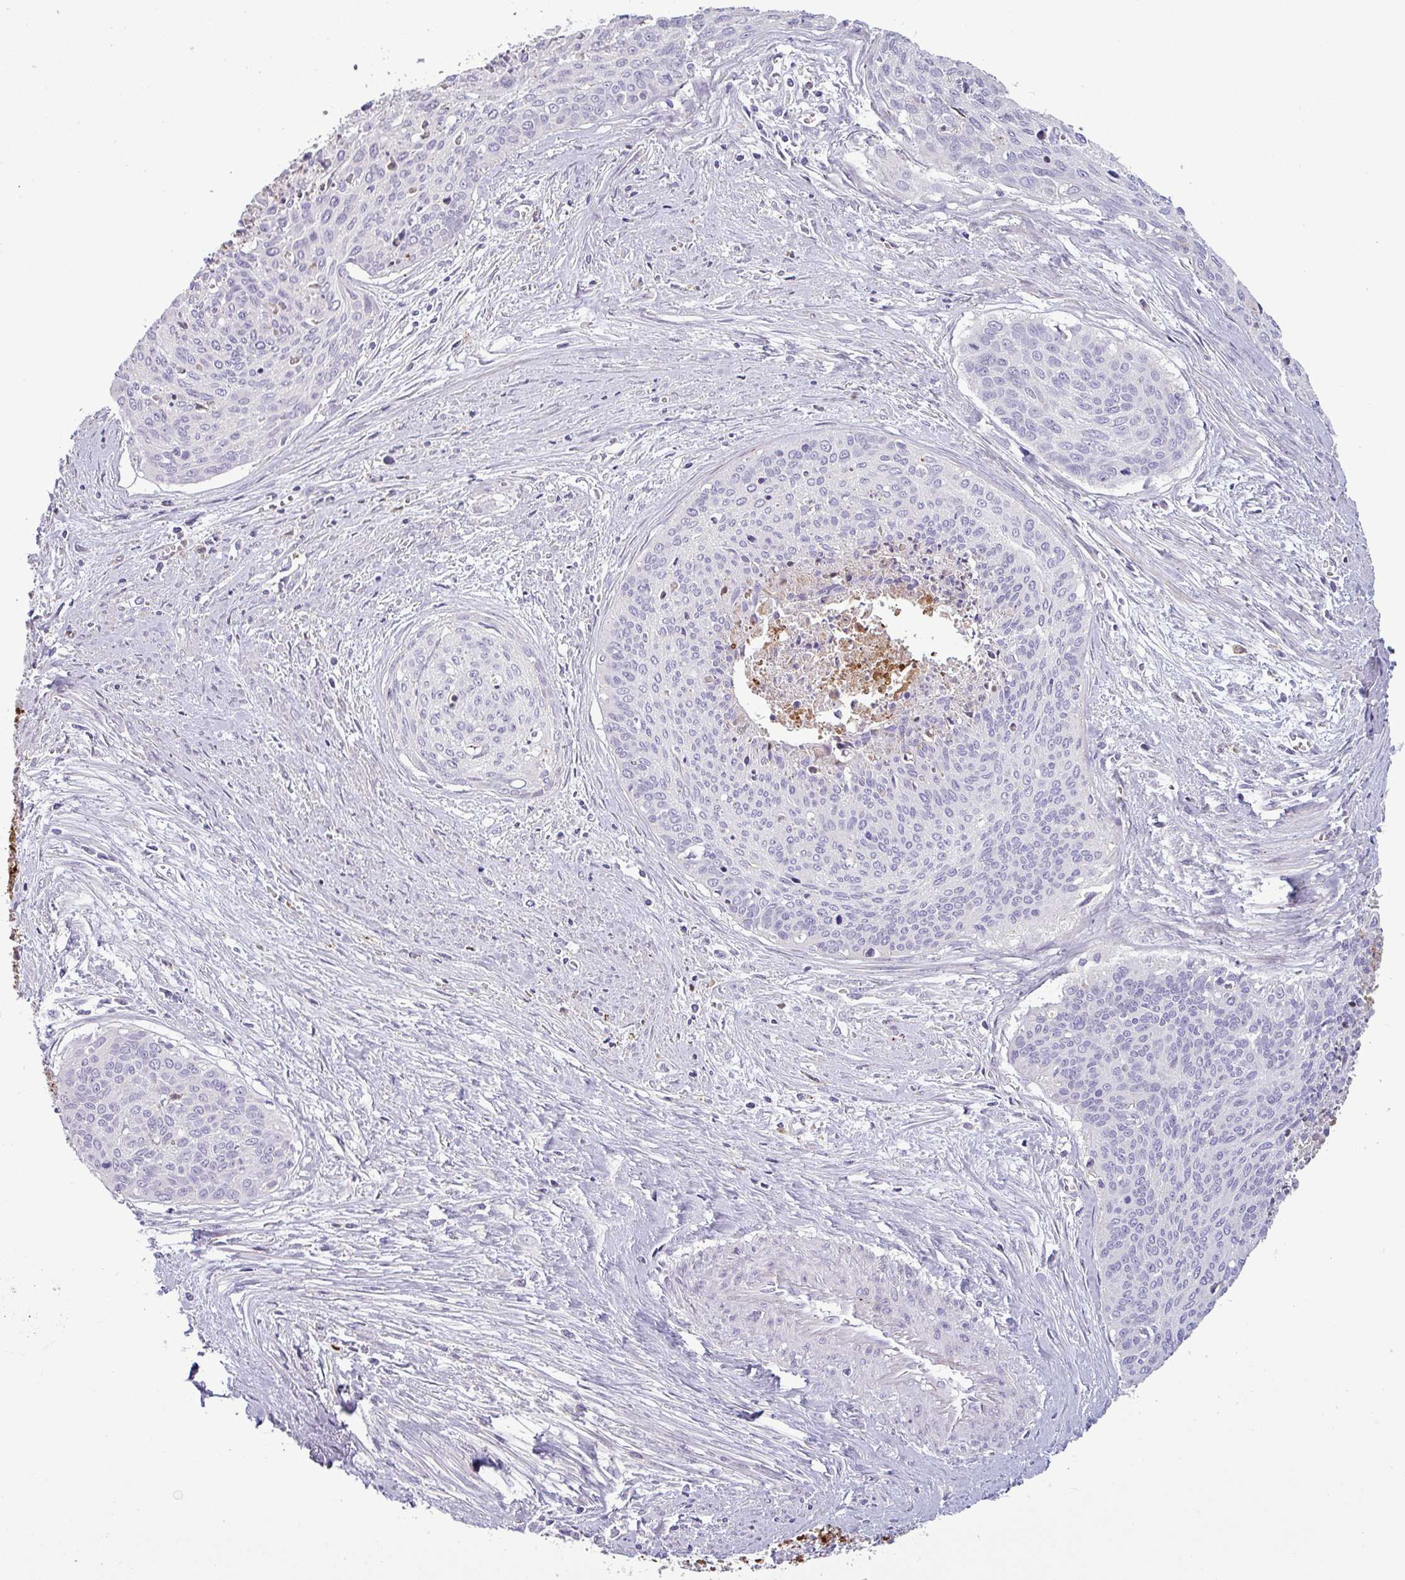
{"staining": {"intensity": "negative", "quantity": "none", "location": "none"}, "tissue": "cervical cancer", "cell_type": "Tumor cells", "image_type": "cancer", "snomed": [{"axis": "morphology", "description": "Squamous cell carcinoma, NOS"}, {"axis": "topography", "description": "Cervix"}], "caption": "The image reveals no significant positivity in tumor cells of cervical cancer (squamous cell carcinoma).", "gene": "C4B", "patient": {"sex": "female", "age": 55}}